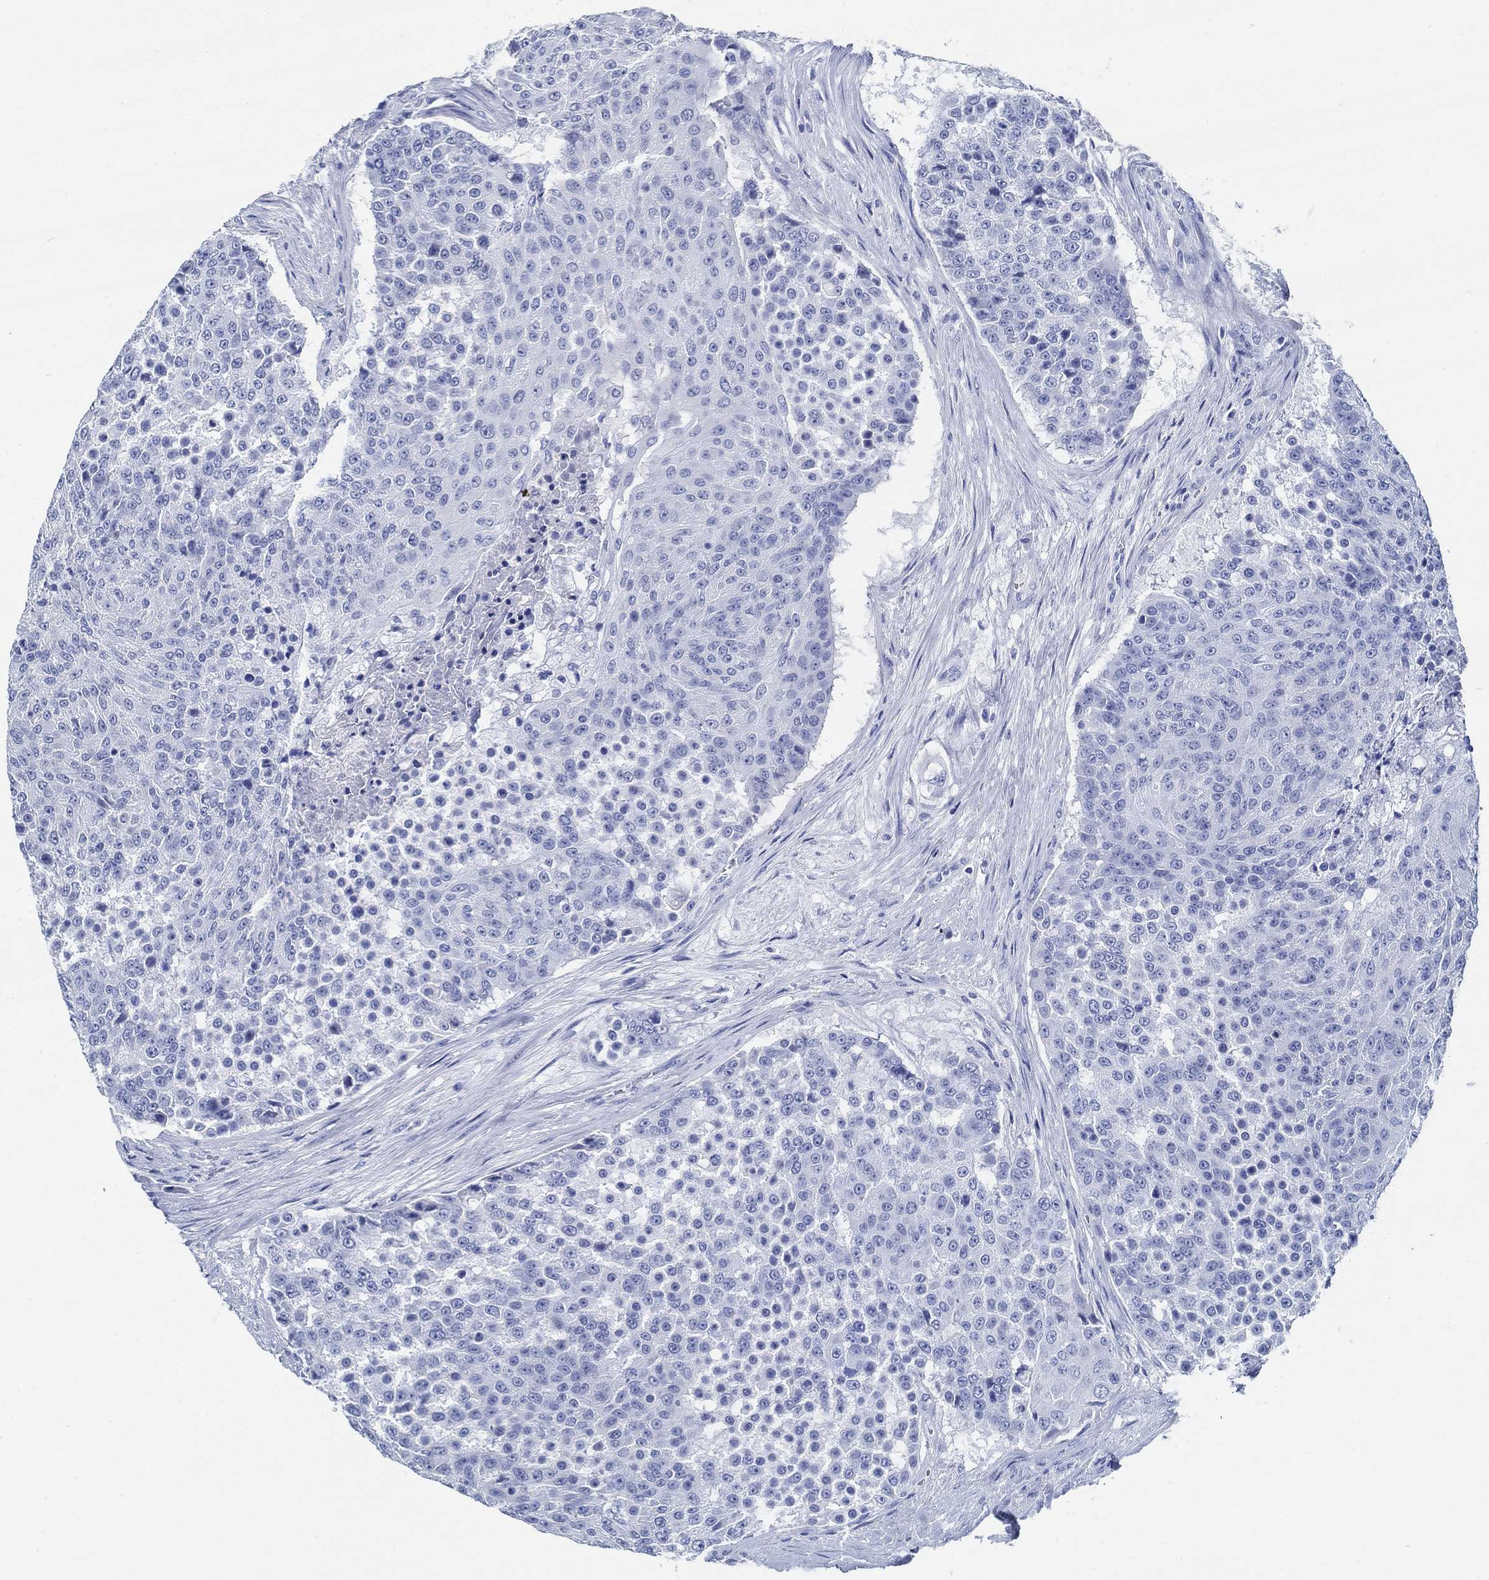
{"staining": {"intensity": "negative", "quantity": "none", "location": "none"}, "tissue": "urothelial cancer", "cell_type": "Tumor cells", "image_type": "cancer", "snomed": [{"axis": "morphology", "description": "Urothelial carcinoma, High grade"}, {"axis": "topography", "description": "Urinary bladder"}], "caption": "The IHC photomicrograph has no significant staining in tumor cells of urothelial carcinoma (high-grade) tissue. (Immunohistochemistry (ihc), brightfield microscopy, high magnification).", "gene": "SLC45A1", "patient": {"sex": "female", "age": 63}}